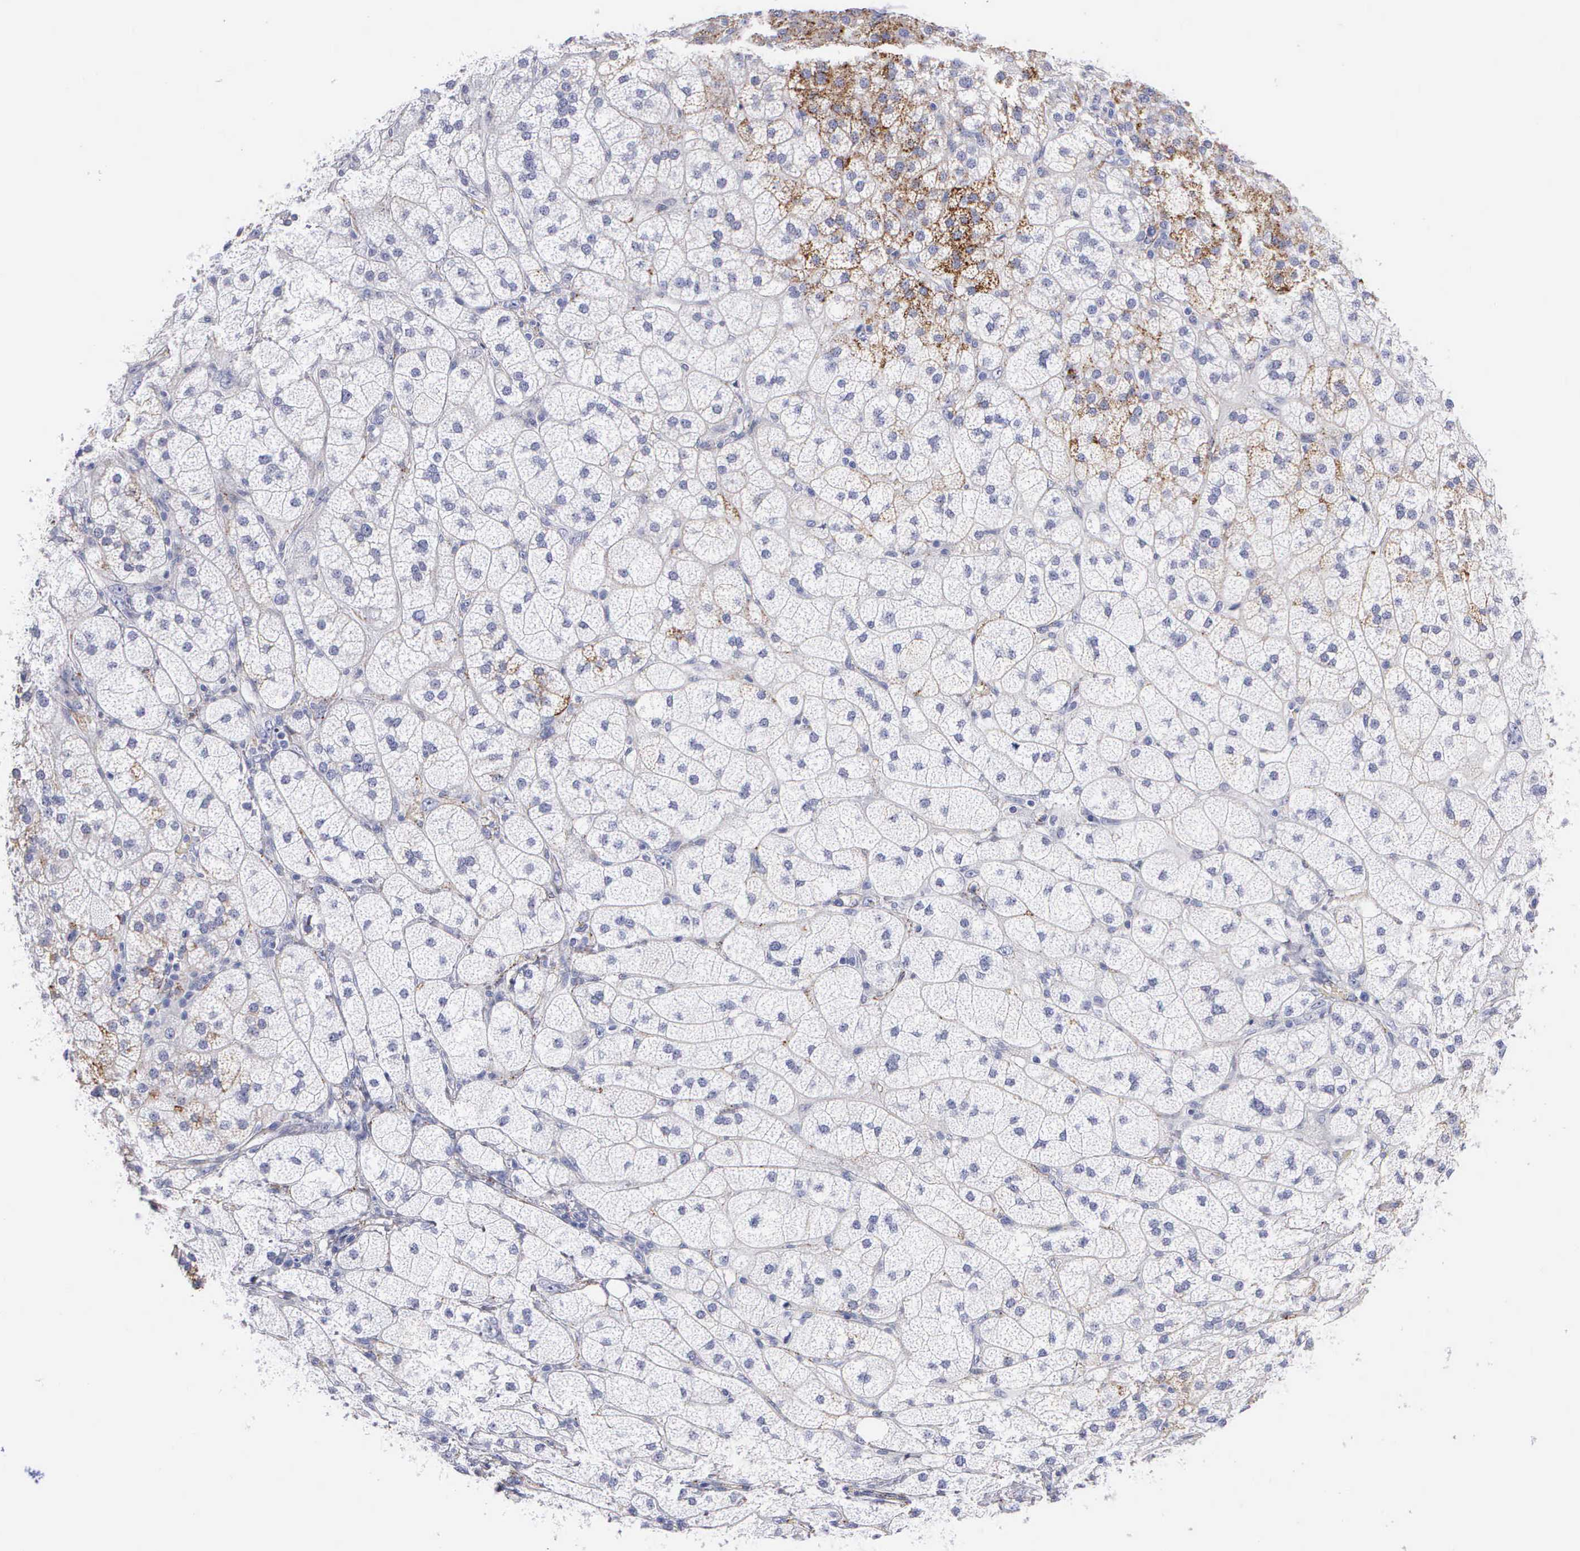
{"staining": {"intensity": "strong", "quantity": "<25%", "location": "cytoplasmic/membranous"}, "tissue": "adrenal gland", "cell_type": "Glandular cells", "image_type": "normal", "snomed": [{"axis": "morphology", "description": "Normal tissue, NOS"}, {"axis": "topography", "description": "Adrenal gland"}], "caption": "Immunohistochemical staining of benign human adrenal gland displays medium levels of strong cytoplasmic/membranous expression in about <25% of glandular cells.", "gene": "CTSL", "patient": {"sex": "female", "age": 60}}